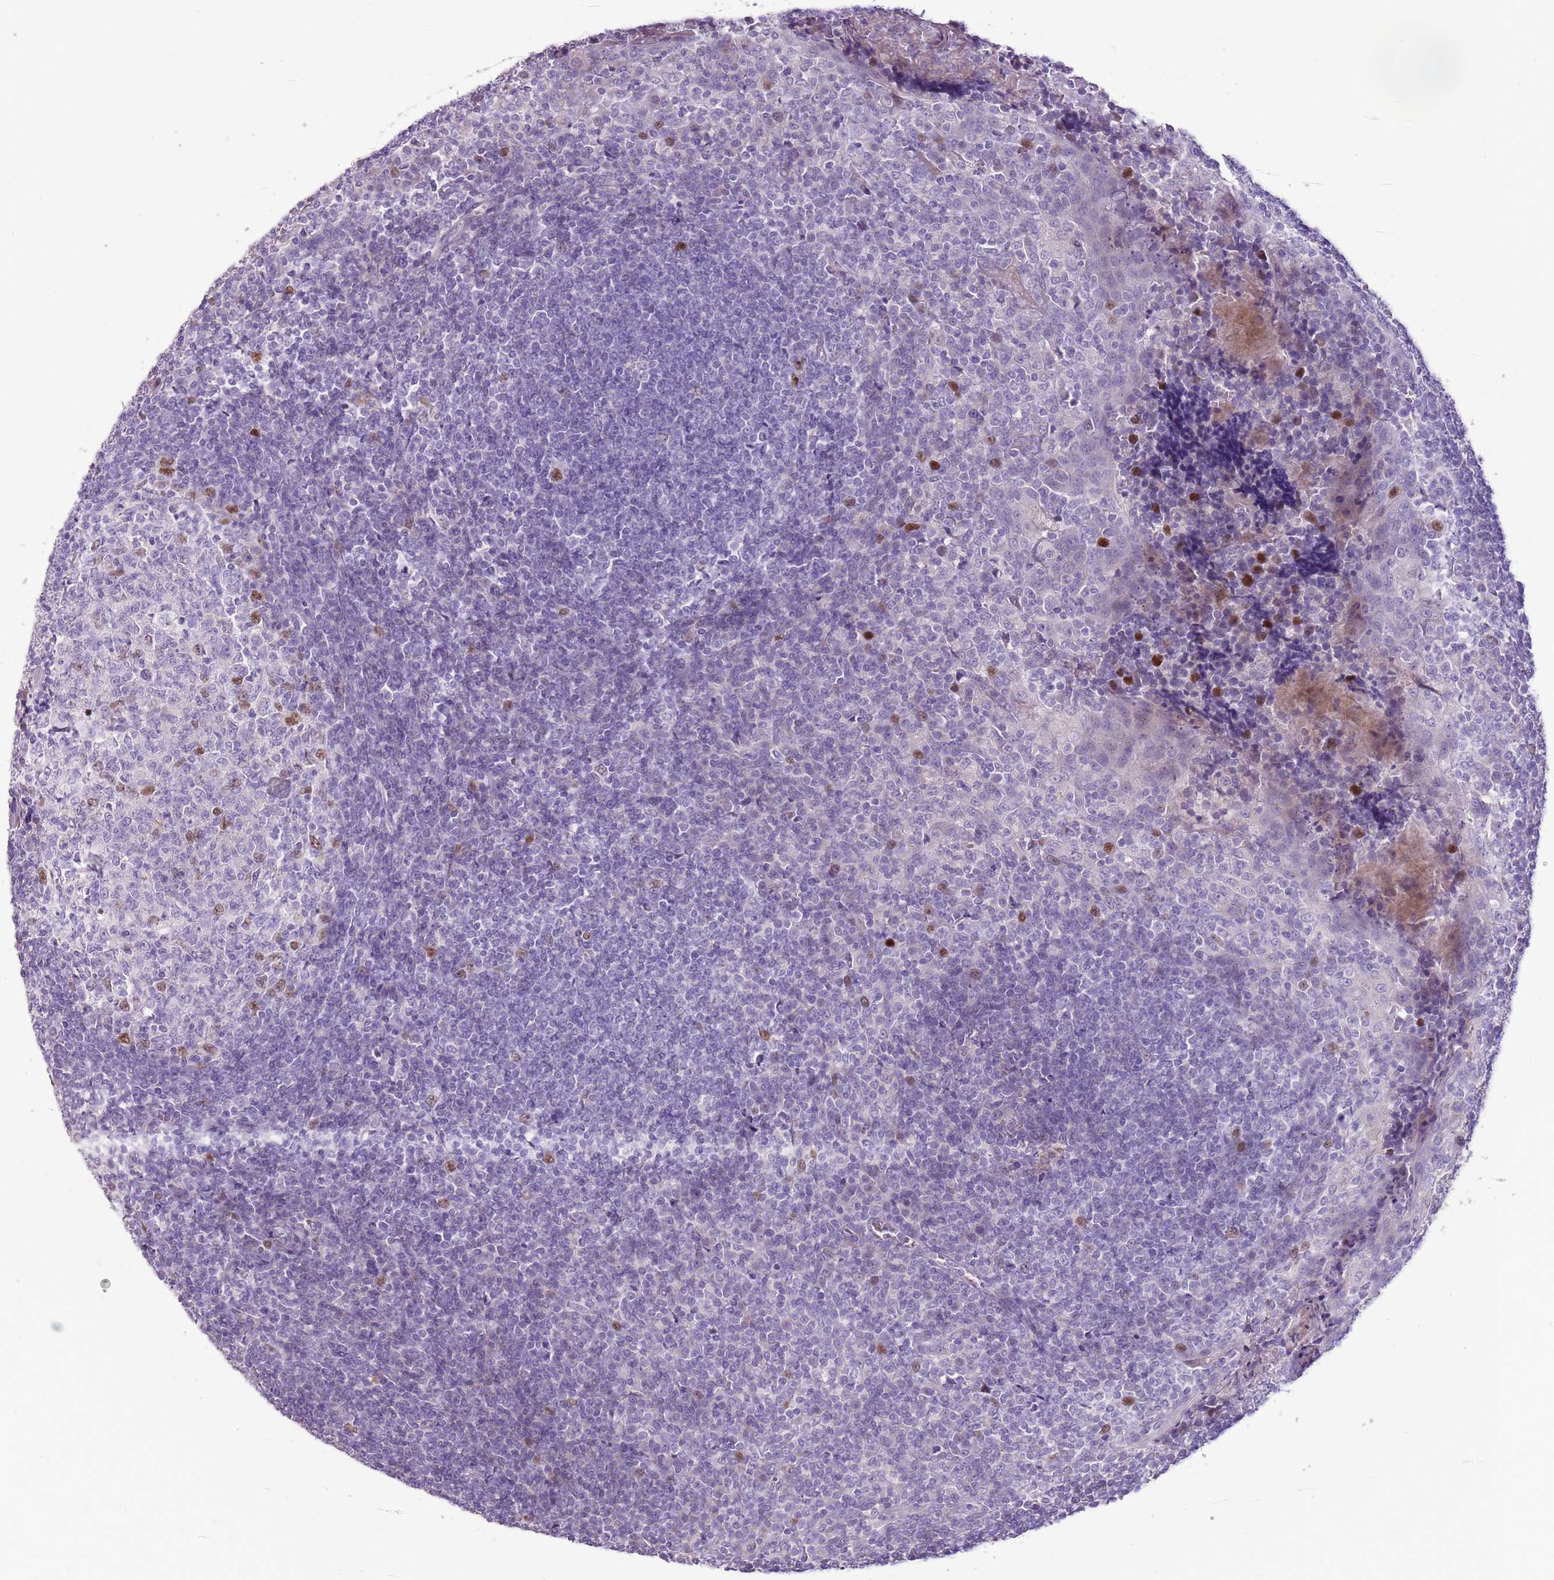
{"staining": {"intensity": "moderate", "quantity": "<25%", "location": "nuclear"}, "tissue": "tonsil", "cell_type": "Germinal center cells", "image_type": "normal", "snomed": [{"axis": "morphology", "description": "Normal tissue, NOS"}, {"axis": "topography", "description": "Tonsil"}], "caption": "DAB immunohistochemical staining of normal tonsil reveals moderate nuclear protein positivity in approximately <25% of germinal center cells. (DAB (3,3'-diaminobenzidine) = brown stain, brightfield microscopy at high magnification).", "gene": "GMNN", "patient": {"sex": "female", "age": 19}}